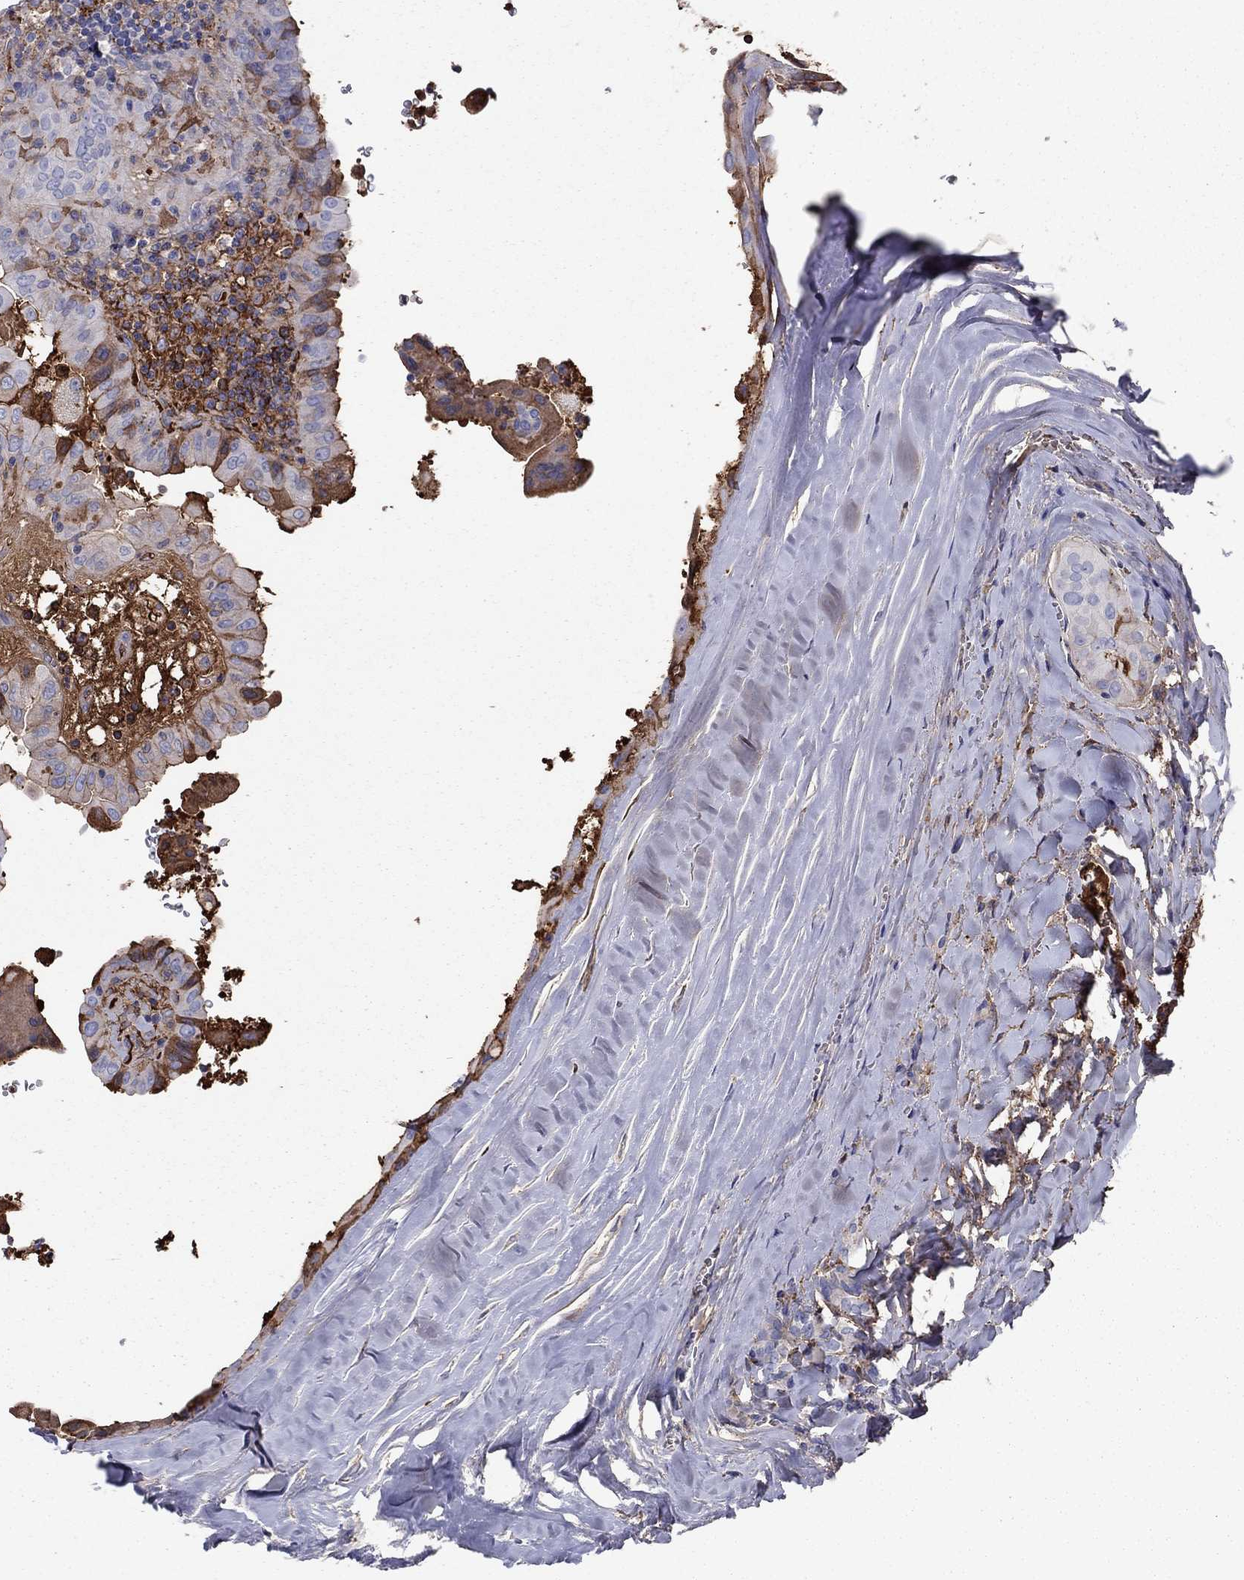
{"staining": {"intensity": "strong", "quantity": "<25%", "location": "cytoplasmic/membranous"}, "tissue": "thyroid cancer", "cell_type": "Tumor cells", "image_type": "cancer", "snomed": [{"axis": "morphology", "description": "Papillary adenocarcinoma, NOS"}, {"axis": "topography", "description": "Thyroid gland"}], "caption": "Strong cytoplasmic/membranous protein expression is seen in approximately <25% of tumor cells in thyroid papillary adenocarcinoma. (DAB IHC with brightfield microscopy, high magnification).", "gene": "HPX", "patient": {"sex": "female", "age": 37}}